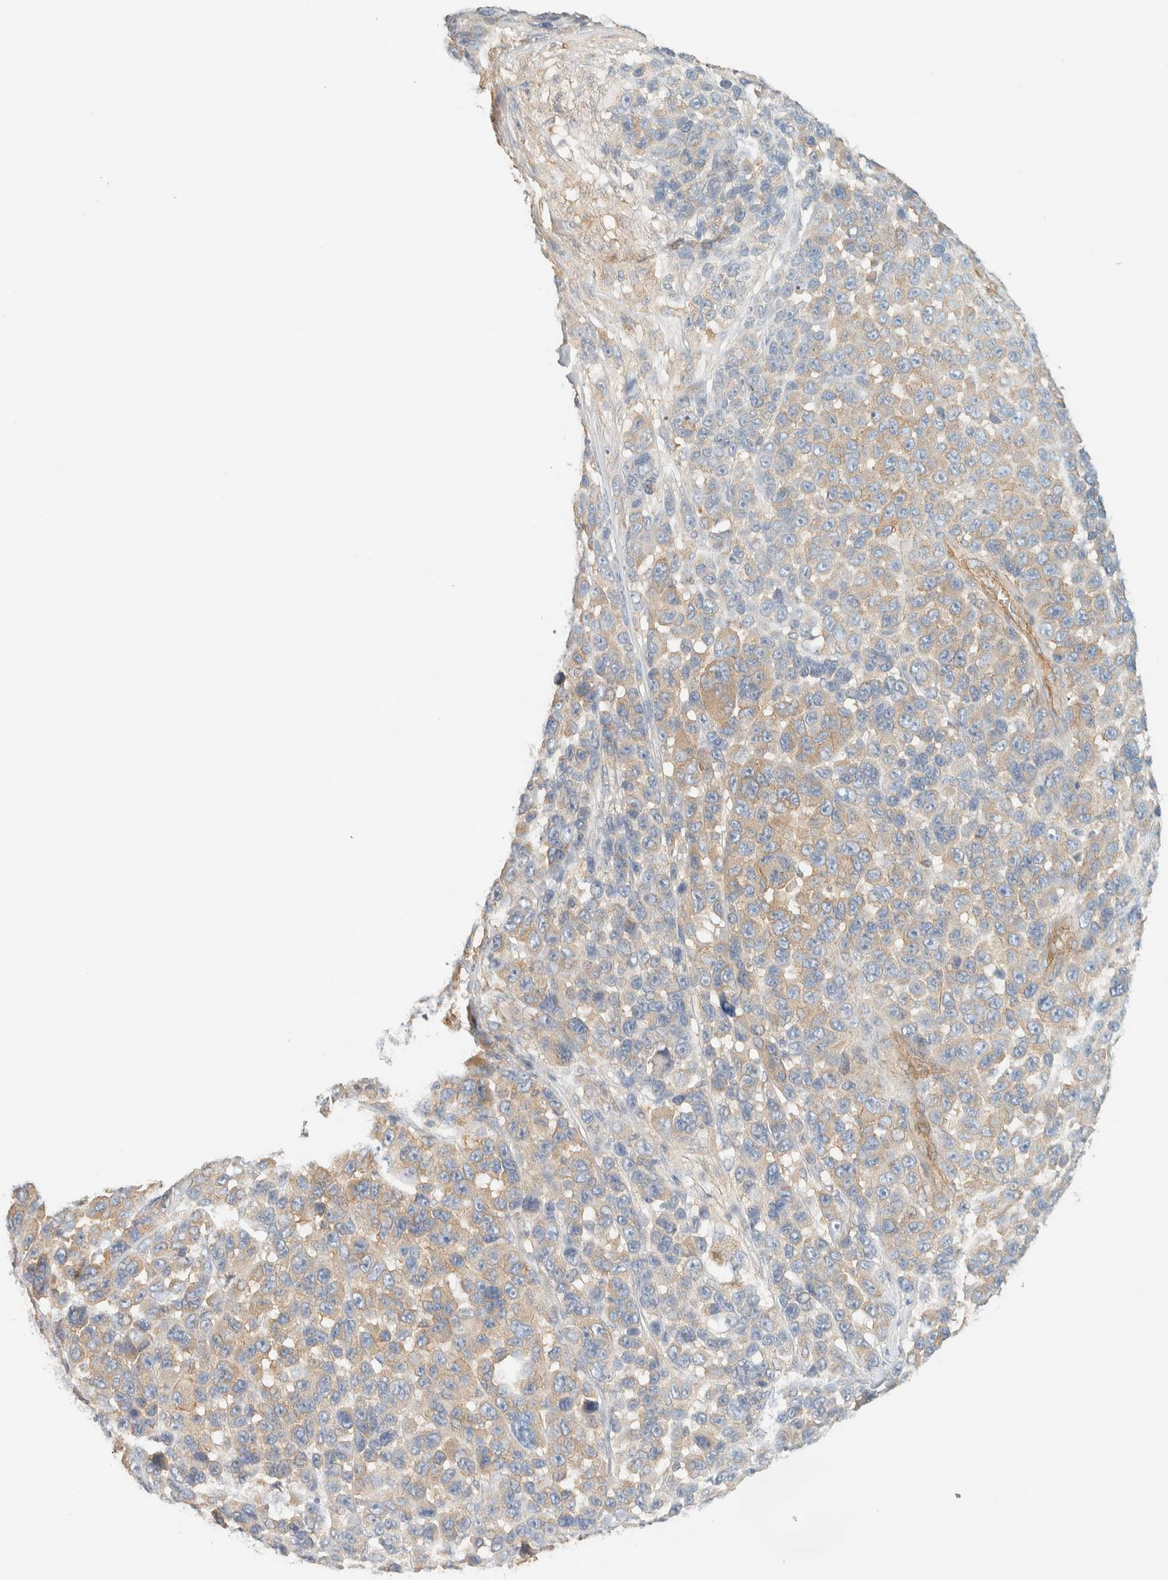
{"staining": {"intensity": "weak", "quantity": "25%-75%", "location": "cytoplasmic/membranous"}, "tissue": "melanoma", "cell_type": "Tumor cells", "image_type": "cancer", "snomed": [{"axis": "morphology", "description": "Malignant melanoma, NOS"}, {"axis": "topography", "description": "Skin"}], "caption": "Weak cytoplasmic/membranous positivity is identified in approximately 25%-75% of tumor cells in malignant melanoma. The staining was performed using DAB (3,3'-diaminobenzidine) to visualize the protein expression in brown, while the nuclei were stained in blue with hematoxylin (Magnification: 20x).", "gene": "LIMA1", "patient": {"sex": "male", "age": 53}}